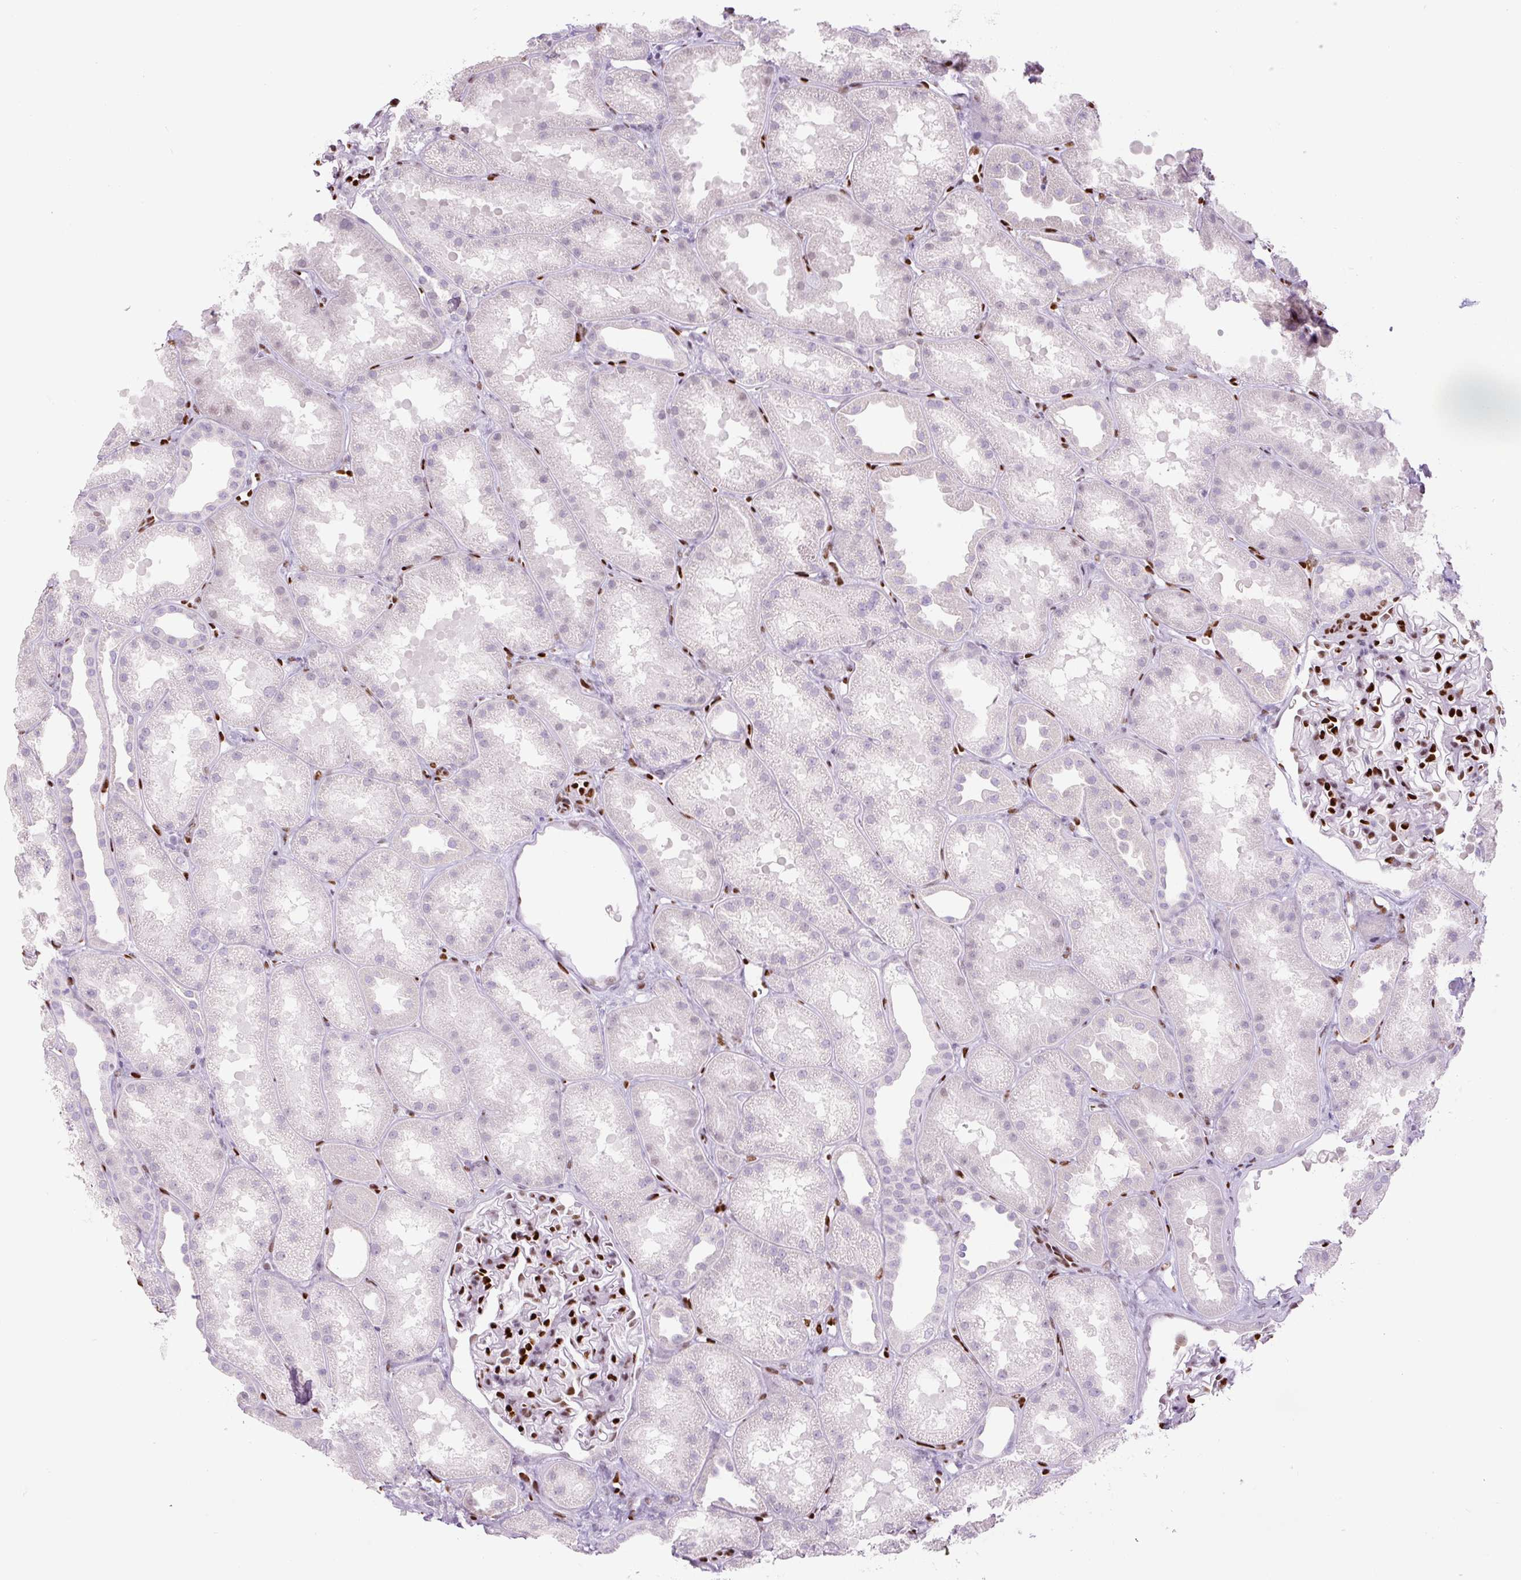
{"staining": {"intensity": "strong", "quantity": "25%-75%", "location": "nuclear"}, "tissue": "kidney", "cell_type": "Cells in glomeruli", "image_type": "normal", "snomed": [{"axis": "morphology", "description": "Normal tissue, NOS"}, {"axis": "topography", "description": "Kidney"}], "caption": "Normal kidney displays strong nuclear expression in approximately 25%-75% of cells in glomeruli.", "gene": "ZEB1", "patient": {"sex": "male", "age": 61}}